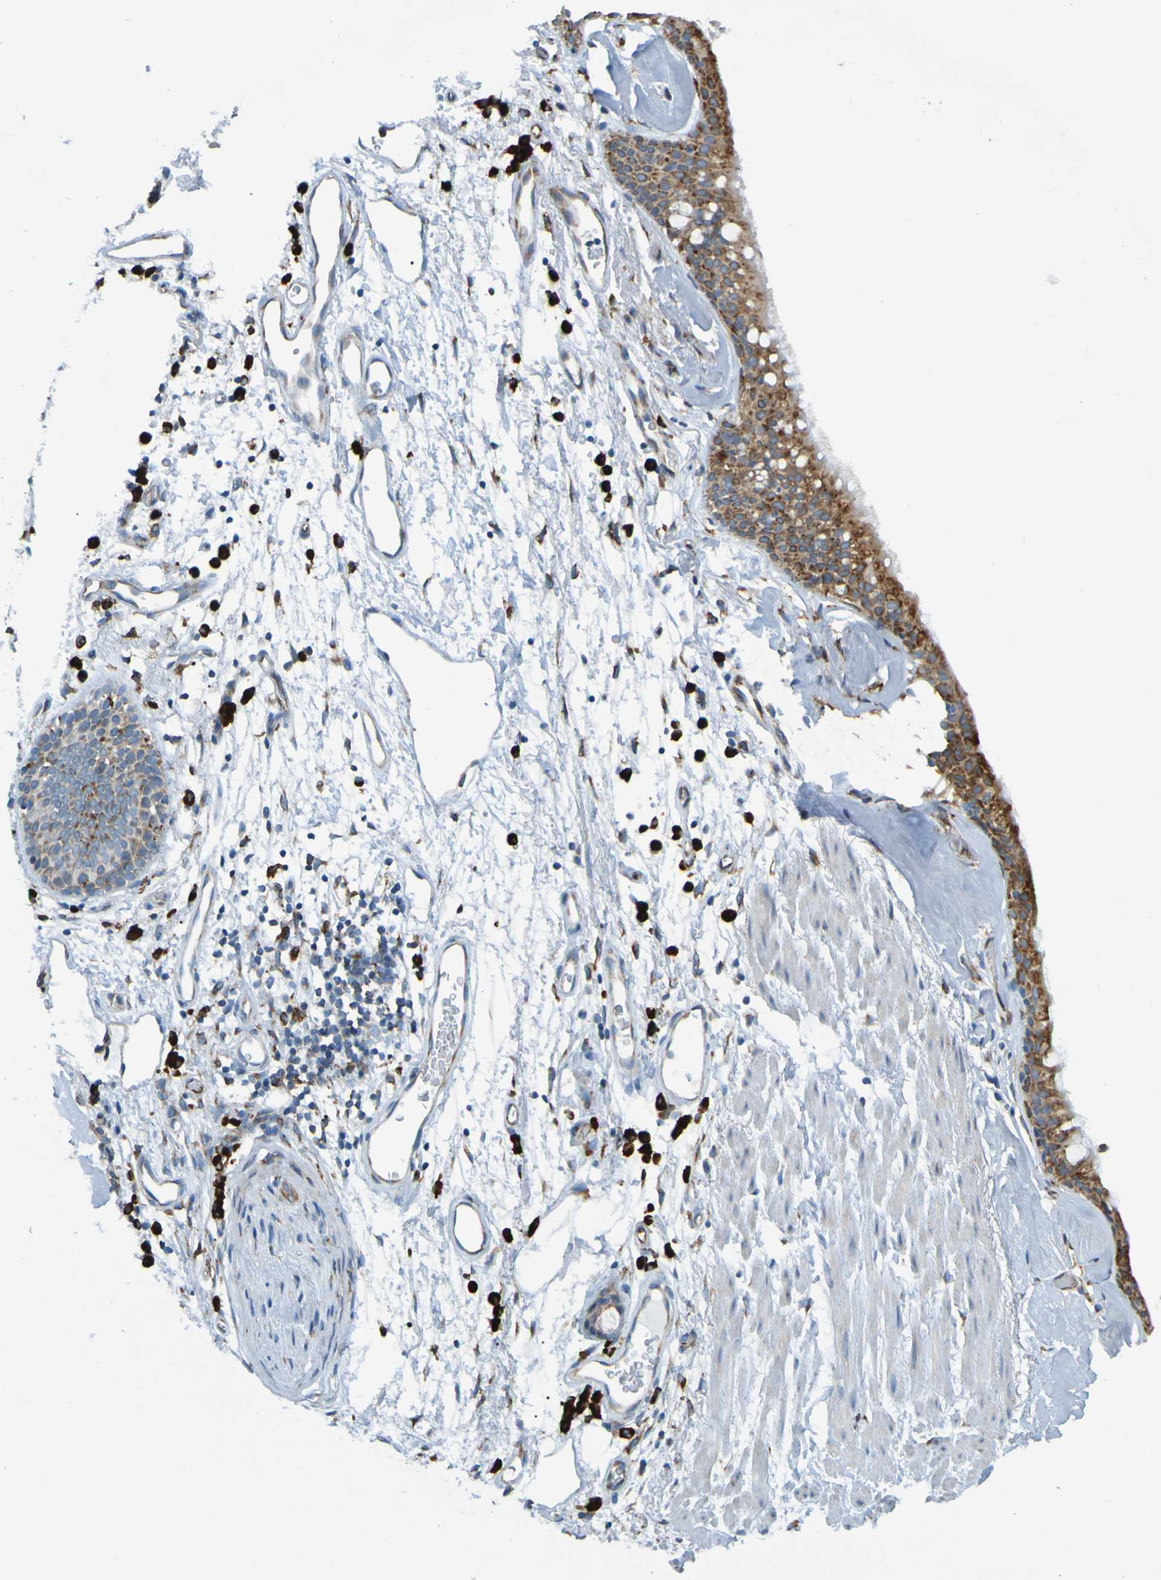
{"staining": {"intensity": "weak", "quantity": ">75%", "location": "cytoplasmic/membranous"}, "tissue": "bronchus", "cell_type": "Respiratory epithelial cells", "image_type": "normal", "snomed": [{"axis": "morphology", "description": "Normal tissue, NOS"}, {"axis": "morphology", "description": "Adenocarcinoma, NOS"}, {"axis": "topography", "description": "Bronchus"}, {"axis": "topography", "description": "Lung"}], "caption": "High-magnification brightfield microscopy of unremarkable bronchus stained with DAB (3,3'-diaminobenzidine) (brown) and counterstained with hematoxylin (blue). respiratory epithelial cells exhibit weak cytoplasmic/membranous staining is present in approximately>75% of cells. (DAB (3,3'-diaminobenzidine) IHC, brown staining for protein, blue staining for nuclei).", "gene": "SSR1", "patient": {"sex": "female", "age": 54}}